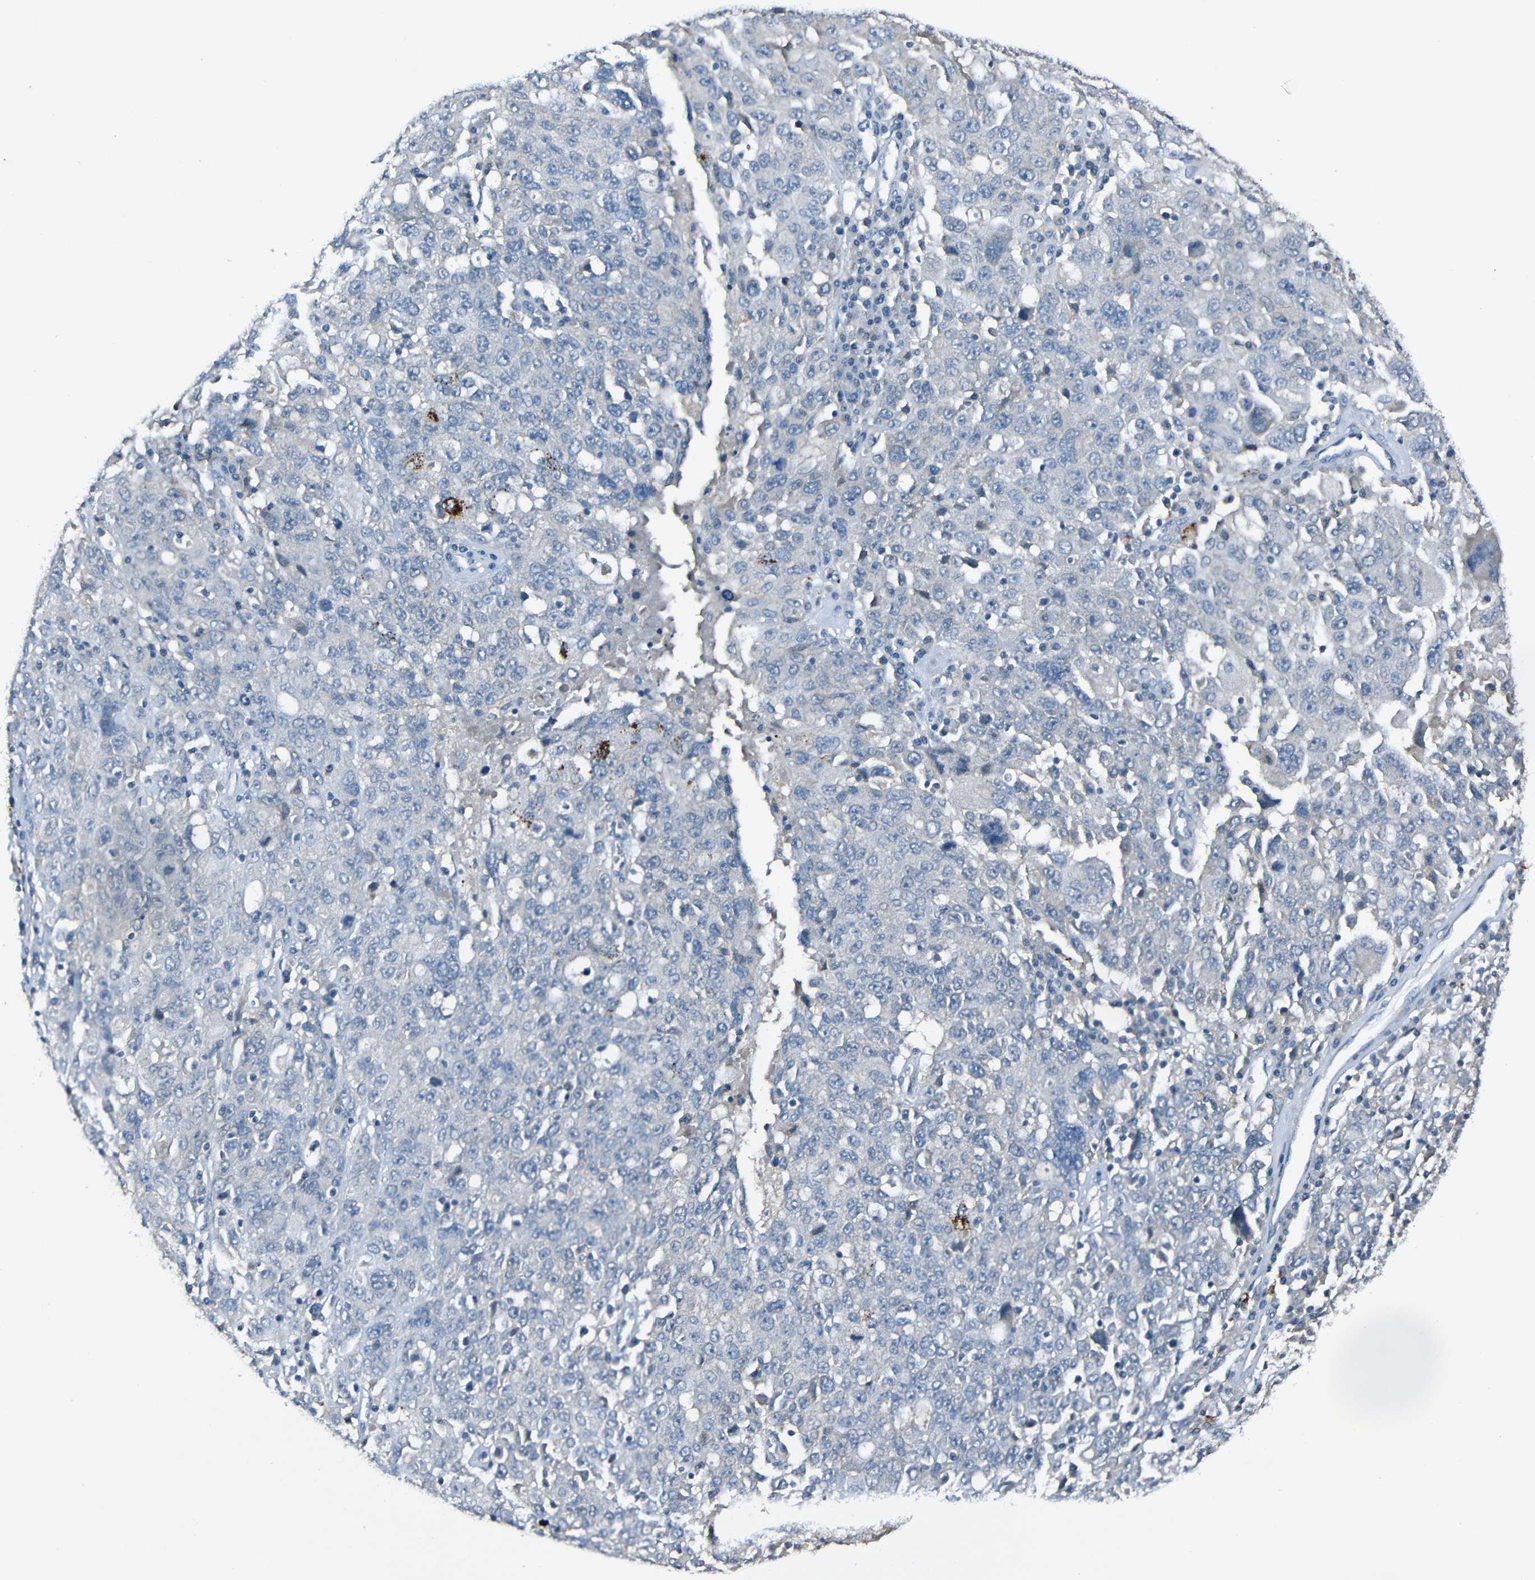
{"staining": {"intensity": "negative", "quantity": "none", "location": "none"}, "tissue": "ovarian cancer", "cell_type": "Tumor cells", "image_type": "cancer", "snomed": [{"axis": "morphology", "description": "Carcinoma, endometroid"}, {"axis": "topography", "description": "Ovary"}], "caption": "Immunohistochemical staining of human ovarian endometroid carcinoma displays no significant positivity in tumor cells.", "gene": "LRRC70", "patient": {"sex": "female", "age": 62}}